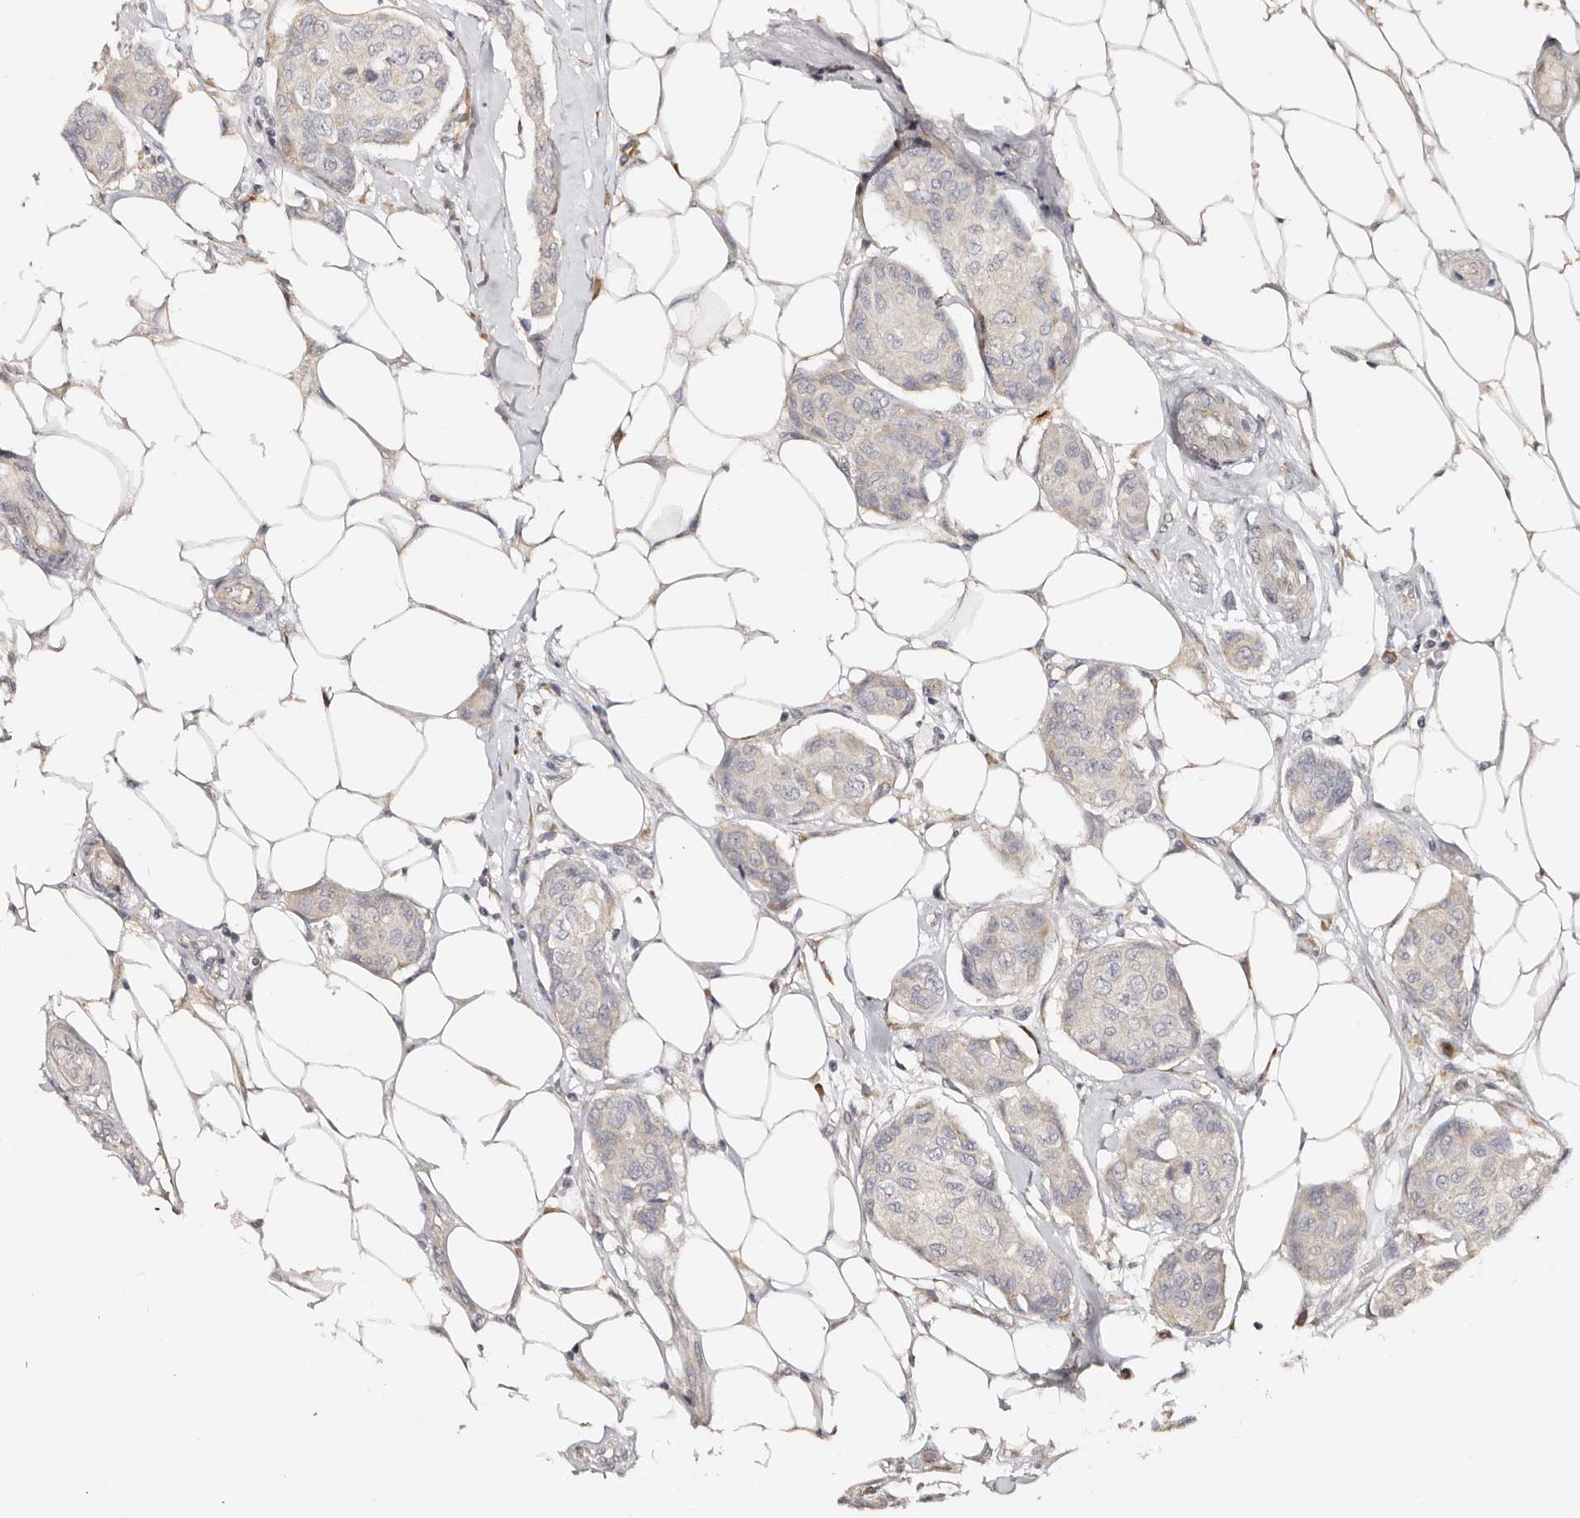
{"staining": {"intensity": "negative", "quantity": "none", "location": "none"}, "tissue": "breast cancer", "cell_type": "Tumor cells", "image_type": "cancer", "snomed": [{"axis": "morphology", "description": "Duct carcinoma"}, {"axis": "topography", "description": "Breast"}], "caption": "Immunohistochemical staining of human breast cancer (invasive ductal carcinoma) demonstrates no significant expression in tumor cells.", "gene": "BCL2L15", "patient": {"sex": "female", "age": 80}}